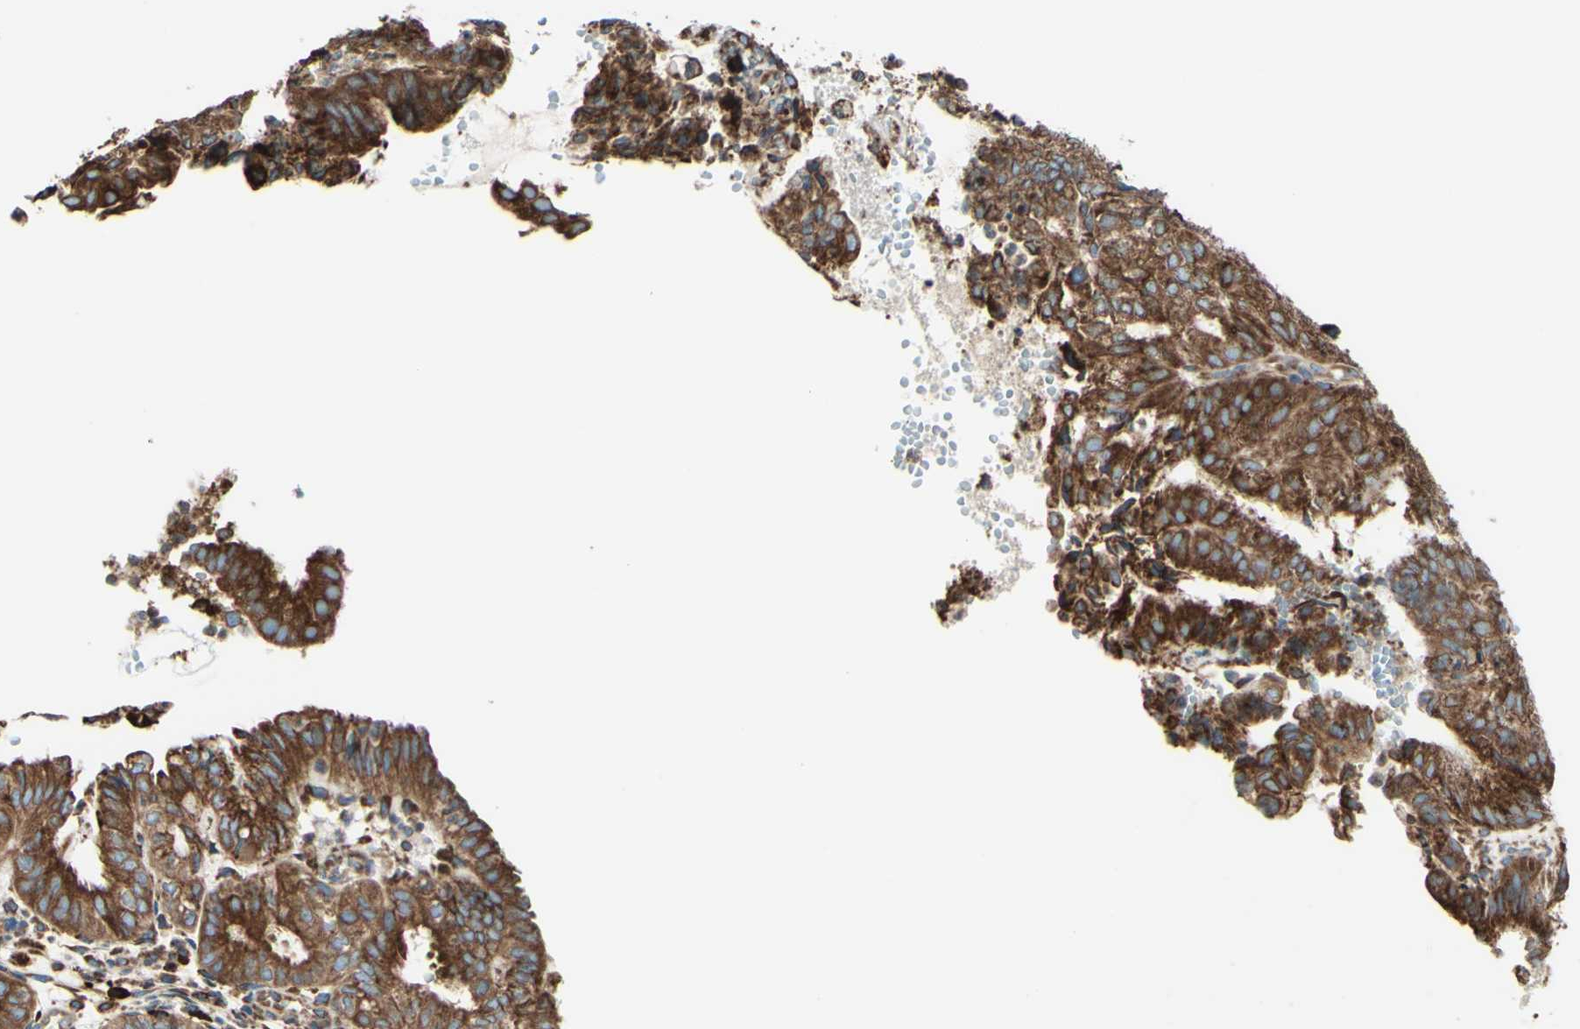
{"staining": {"intensity": "moderate", "quantity": ">75%", "location": "cytoplasmic/membranous"}, "tissue": "endometrial cancer", "cell_type": "Tumor cells", "image_type": "cancer", "snomed": [{"axis": "morphology", "description": "Adenocarcinoma, NOS"}, {"axis": "topography", "description": "Uterus"}], "caption": "Immunohistochemical staining of human adenocarcinoma (endometrial) displays medium levels of moderate cytoplasmic/membranous protein positivity in approximately >75% of tumor cells.", "gene": "DNAJB11", "patient": {"sex": "female", "age": 60}}